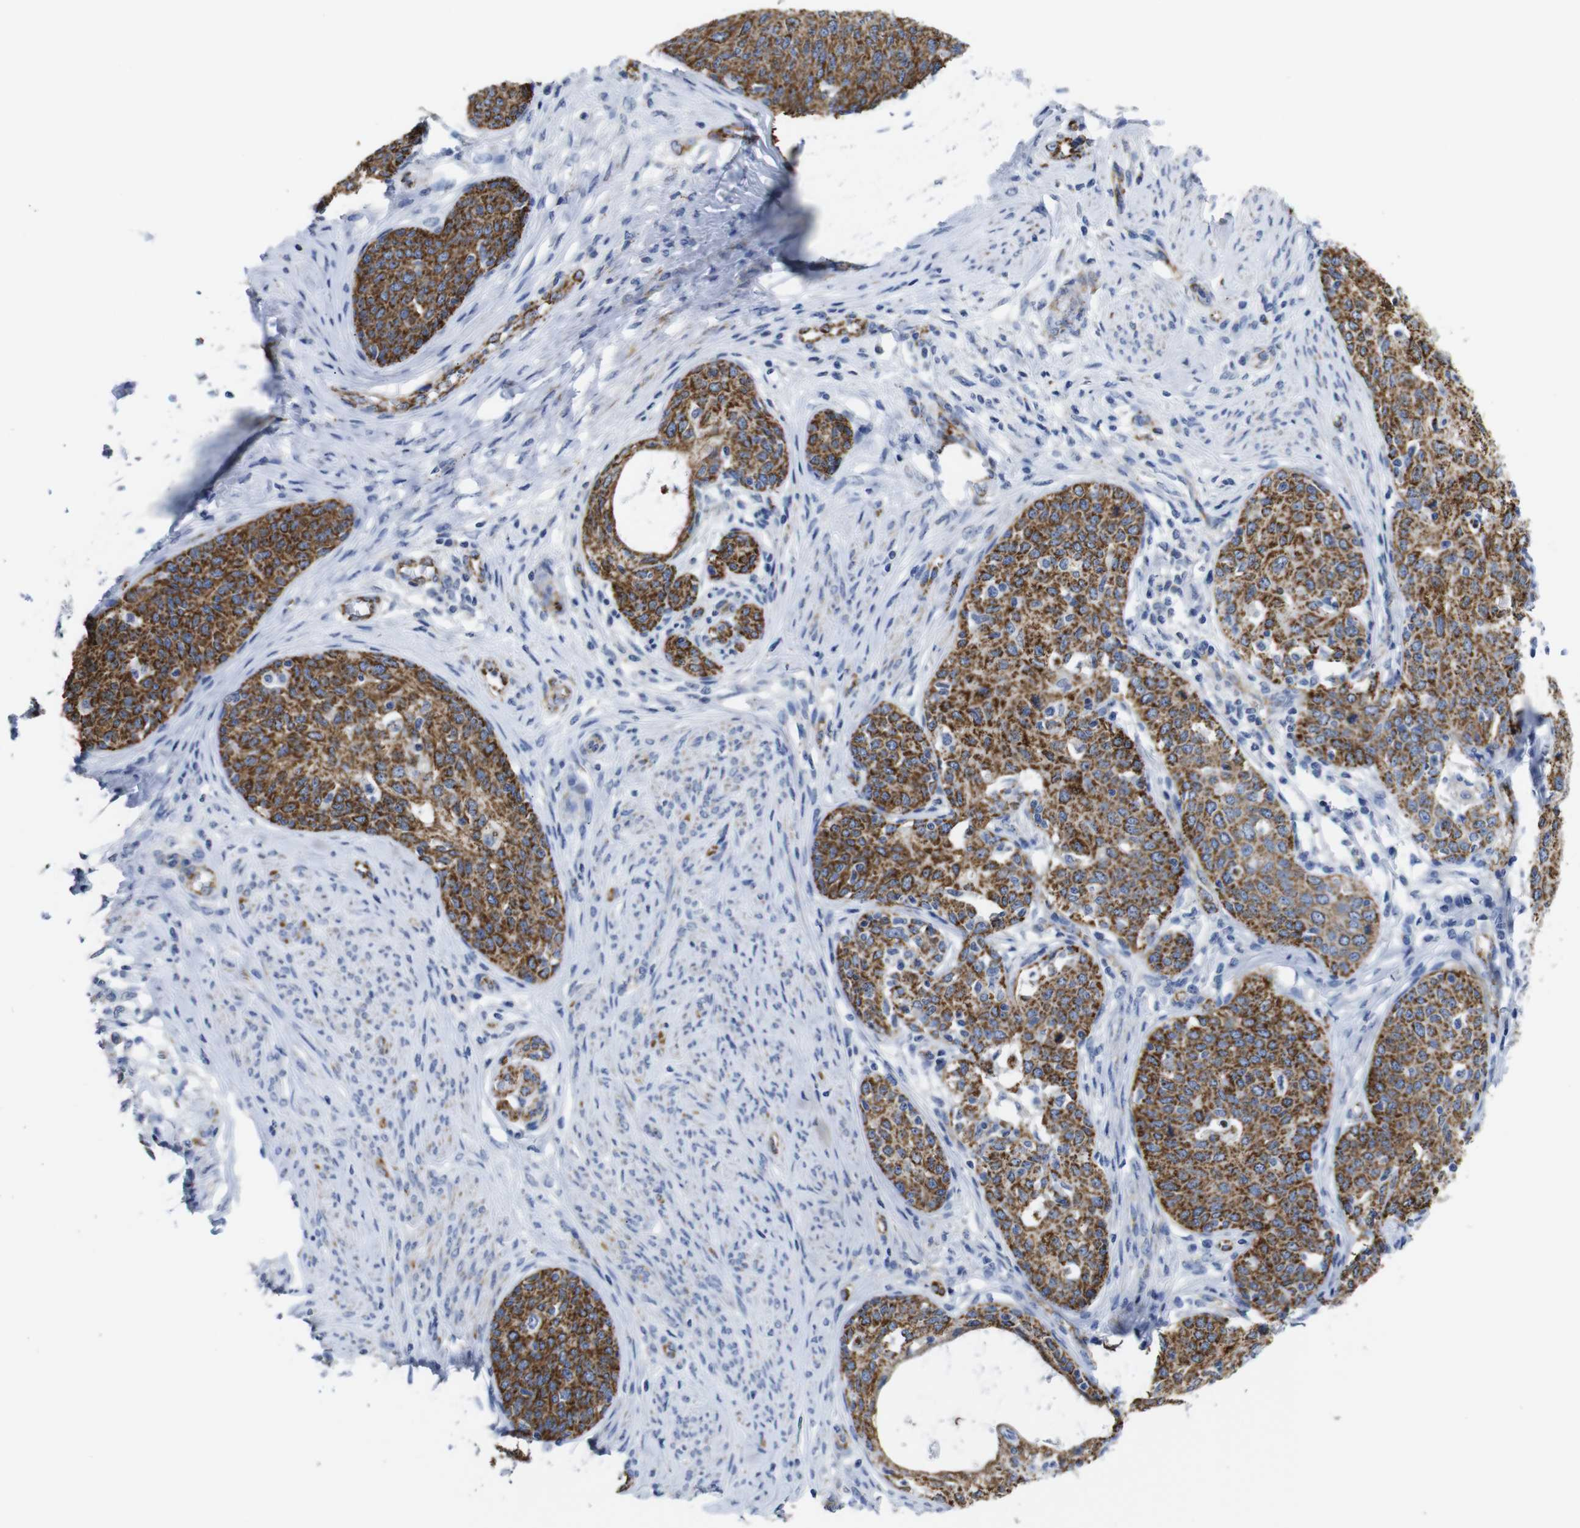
{"staining": {"intensity": "strong", "quantity": ">75%", "location": "cytoplasmic/membranous"}, "tissue": "cervical cancer", "cell_type": "Tumor cells", "image_type": "cancer", "snomed": [{"axis": "morphology", "description": "Squamous cell carcinoma, NOS"}, {"axis": "morphology", "description": "Adenocarcinoma, NOS"}, {"axis": "topography", "description": "Cervix"}], "caption": "Immunohistochemical staining of human squamous cell carcinoma (cervical) shows high levels of strong cytoplasmic/membranous positivity in about >75% of tumor cells.", "gene": "MAOA", "patient": {"sex": "female", "age": 52}}